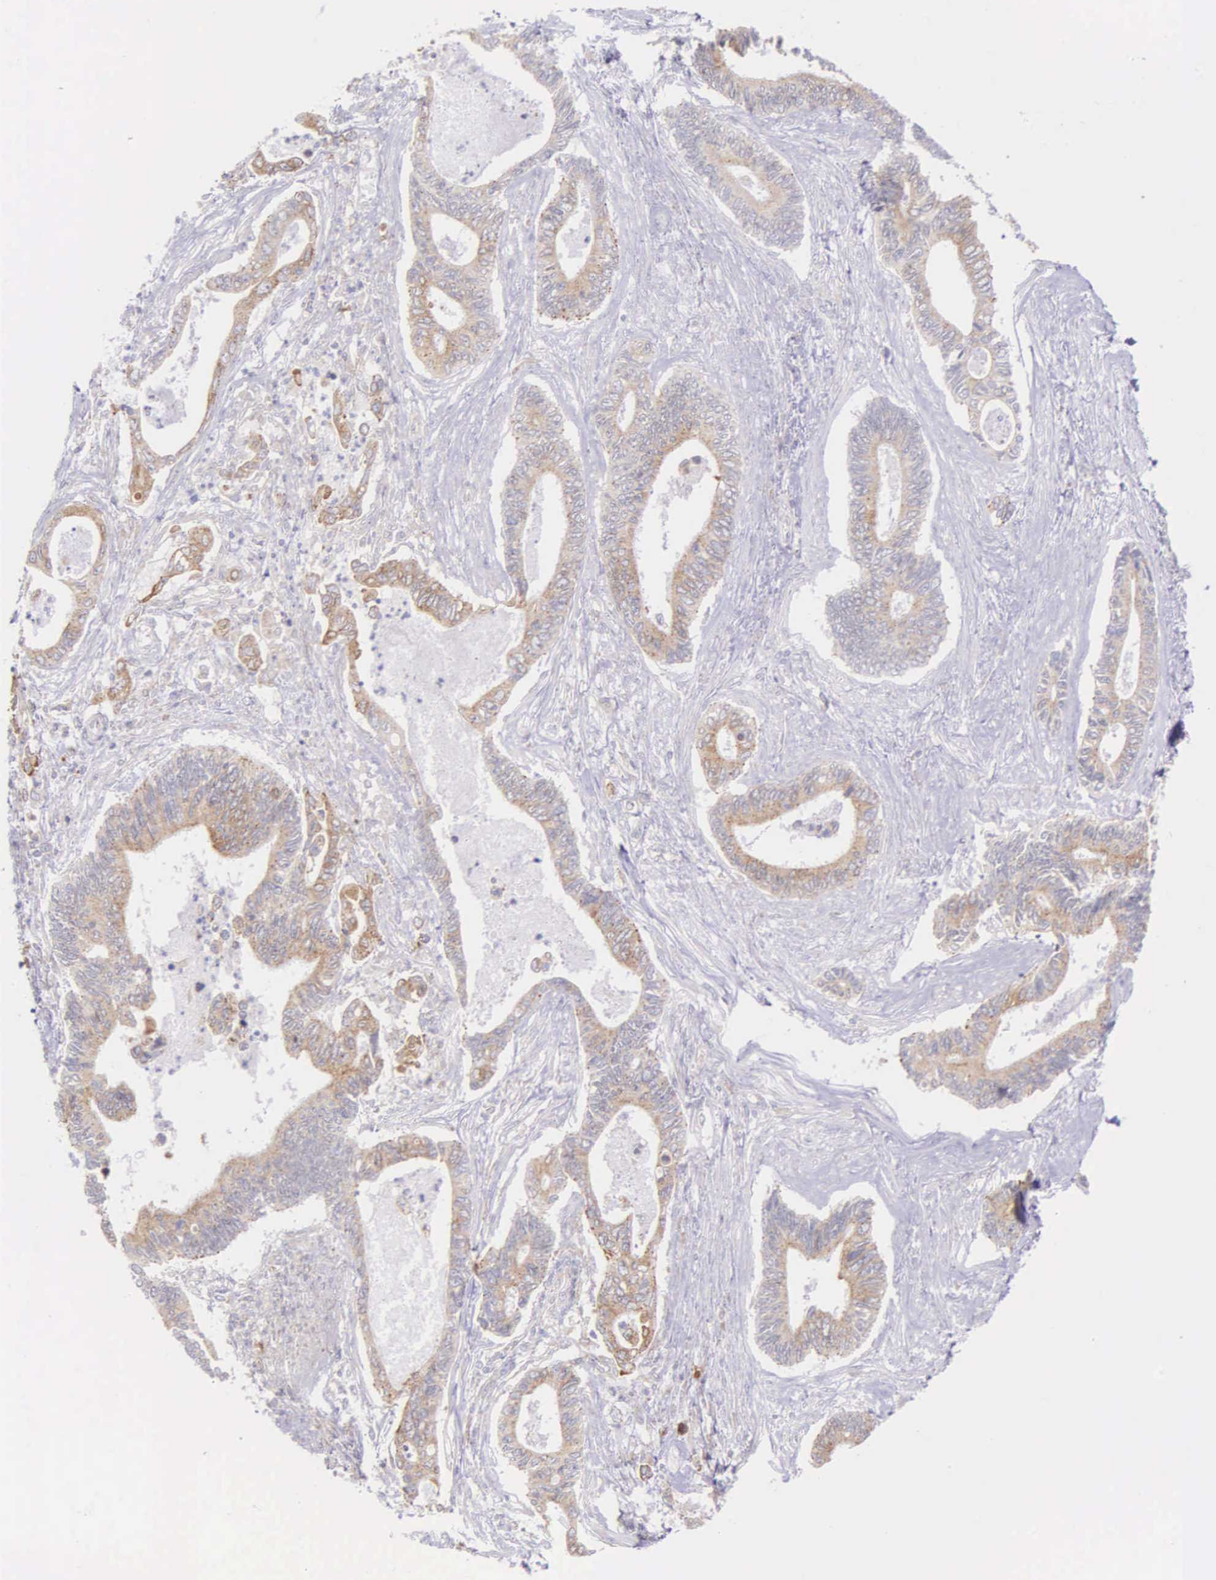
{"staining": {"intensity": "moderate", "quantity": ">75%", "location": "cytoplasmic/membranous"}, "tissue": "pancreatic cancer", "cell_type": "Tumor cells", "image_type": "cancer", "snomed": [{"axis": "morphology", "description": "Adenocarcinoma, NOS"}, {"axis": "topography", "description": "Pancreas"}], "caption": "Pancreatic adenocarcinoma stained with IHC demonstrates moderate cytoplasmic/membranous positivity in about >75% of tumor cells.", "gene": "NSDHL", "patient": {"sex": "female", "age": 70}}